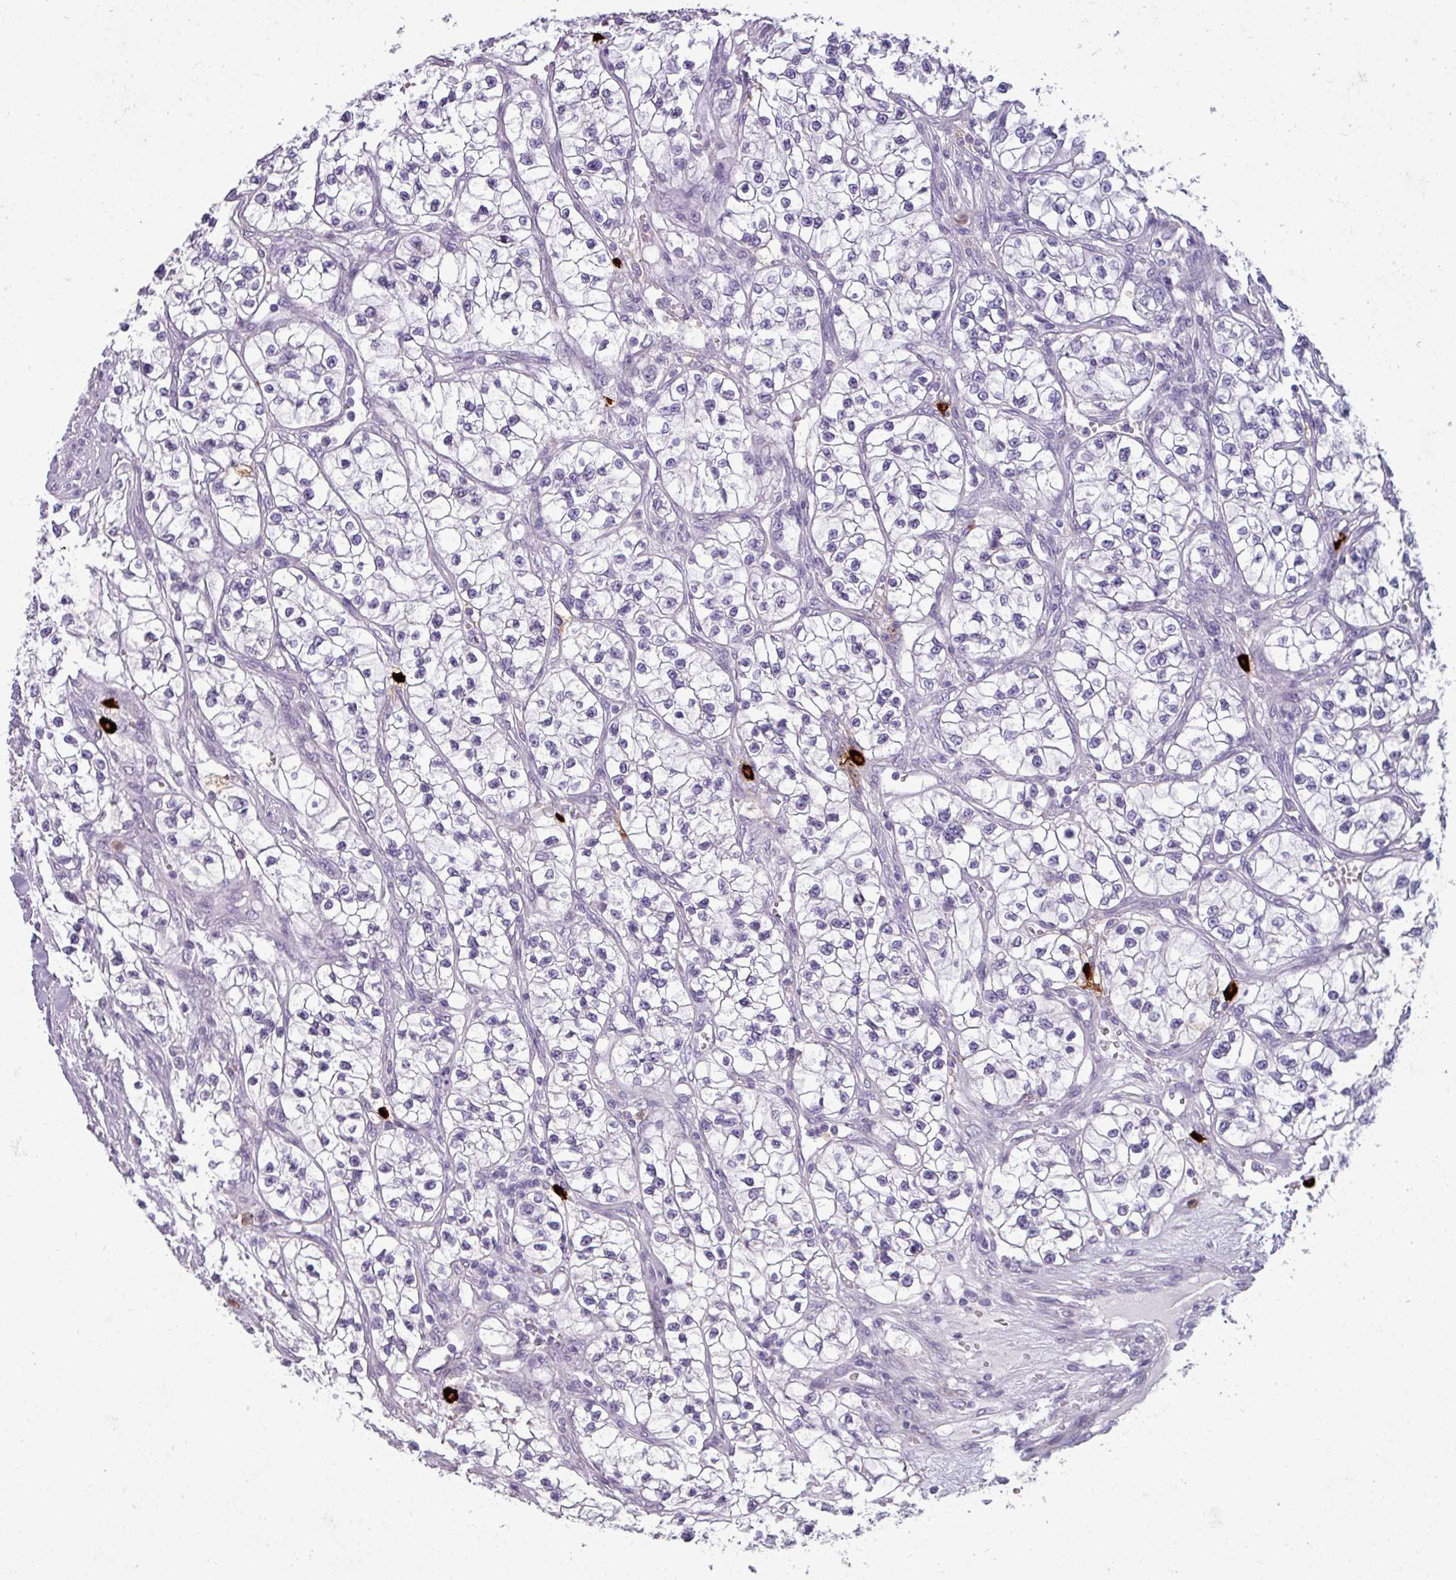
{"staining": {"intensity": "negative", "quantity": "none", "location": "none"}, "tissue": "renal cancer", "cell_type": "Tumor cells", "image_type": "cancer", "snomed": [{"axis": "morphology", "description": "Adenocarcinoma, NOS"}, {"axis": "topography", "description": "Kidney"}], "caption": "High power microscopy micrograph of an IHC image of renal adenocarcinoma, revealing no significant staining in tumor cells. Nuclei are stained in blue.", "gene": "TRIM39", "patient": {"sex": "female", "age": 57}}